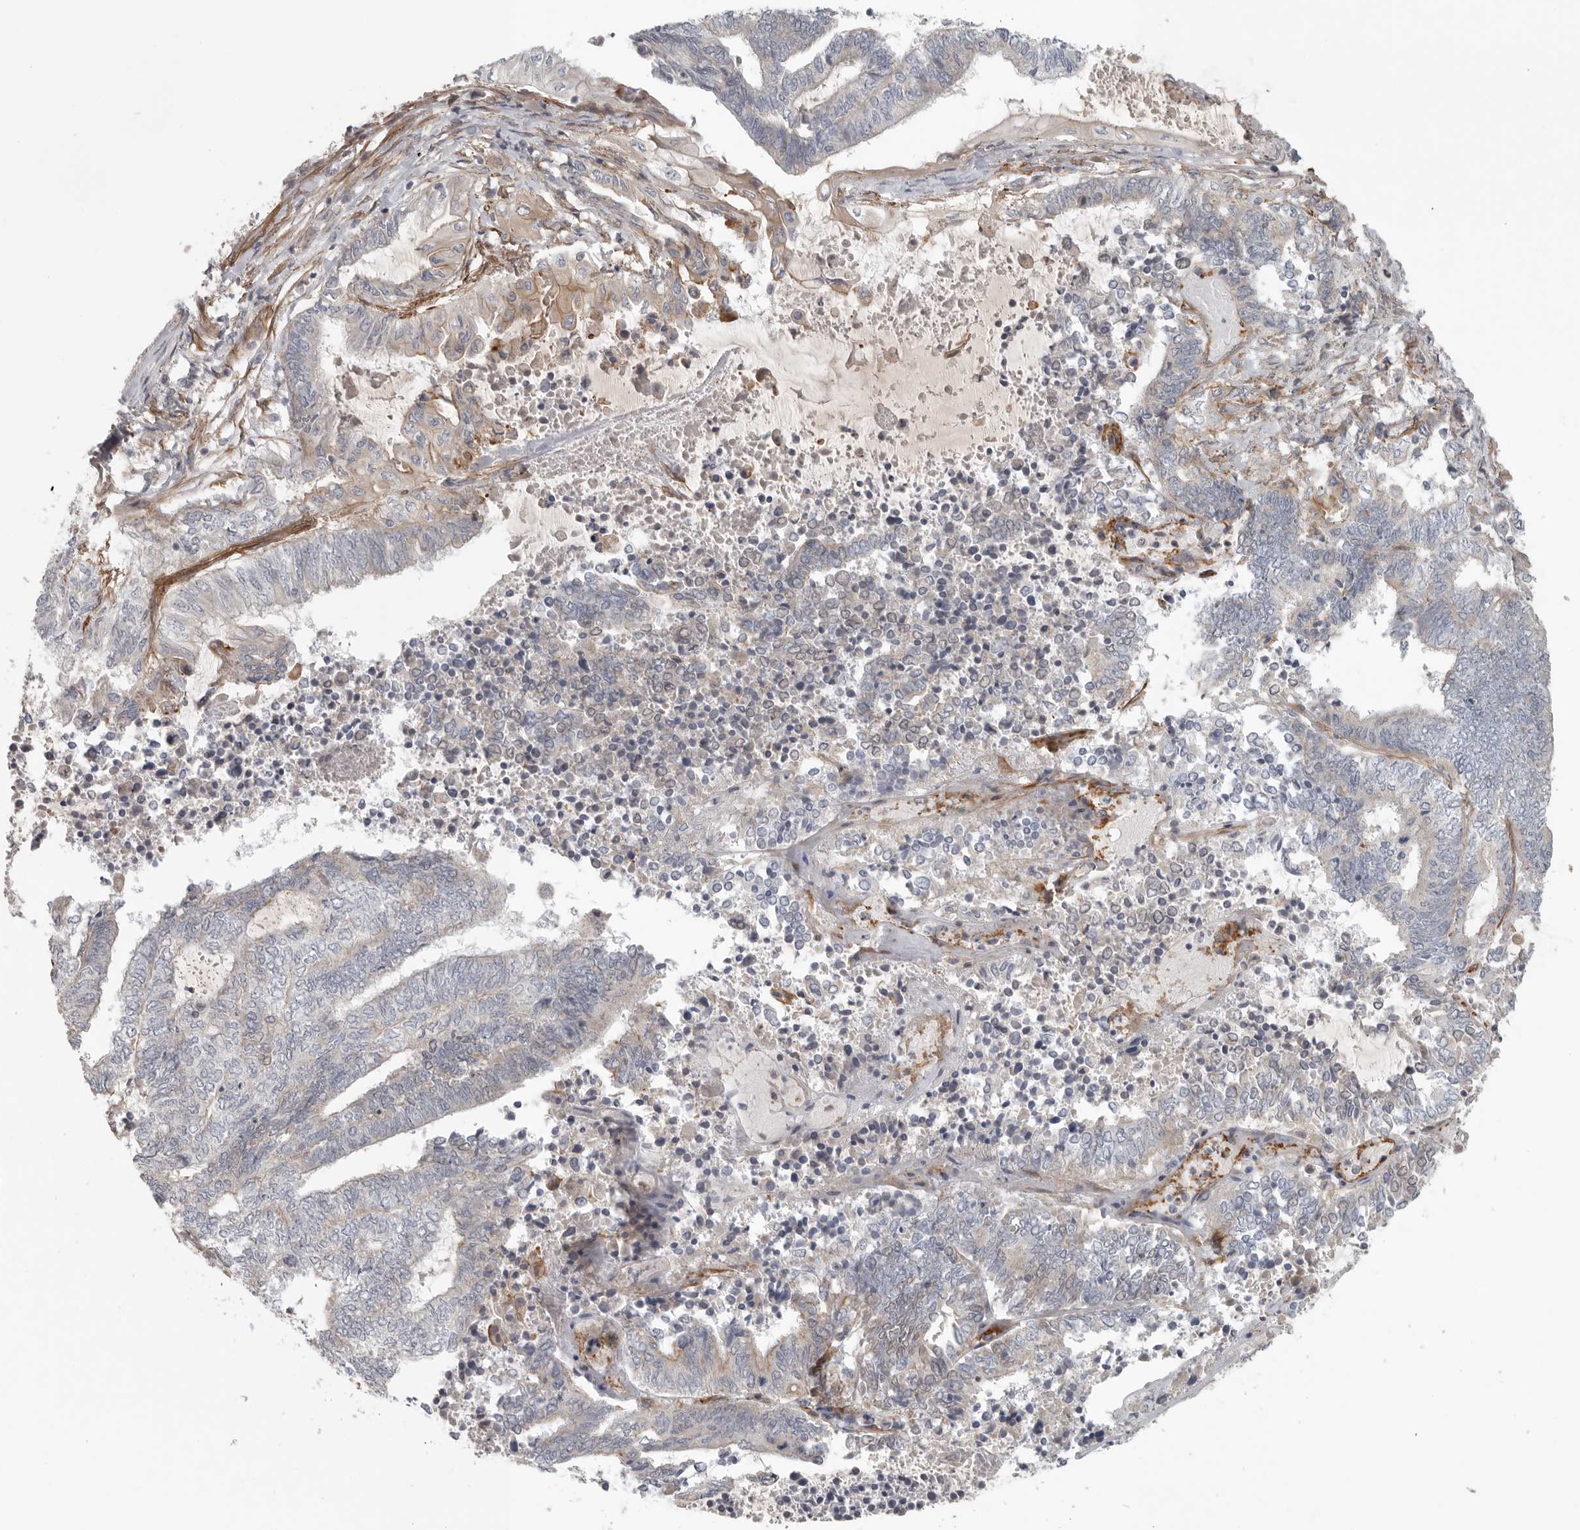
{"staining": {"intensity": "negative", "quantity": "none", "location": "none"}, "tissue": "endometrial cancer", "cell_type": "Tumor cells", "image_type": "cancer", "snomed": [{"axis": "morphology", "description": "Adenocarcinoma, NOS"}, {"axis": "topography", "description": "Uterus"}, {"axis": "topography", "description": "Endometrium"}], "caption": "Immunohistochemical staining of adenocarcinoma (endometrial) exhibits no significant staining in tumor cells.", "gene": "LONRF1", "patient": {"sex": "female", "age": 70}}